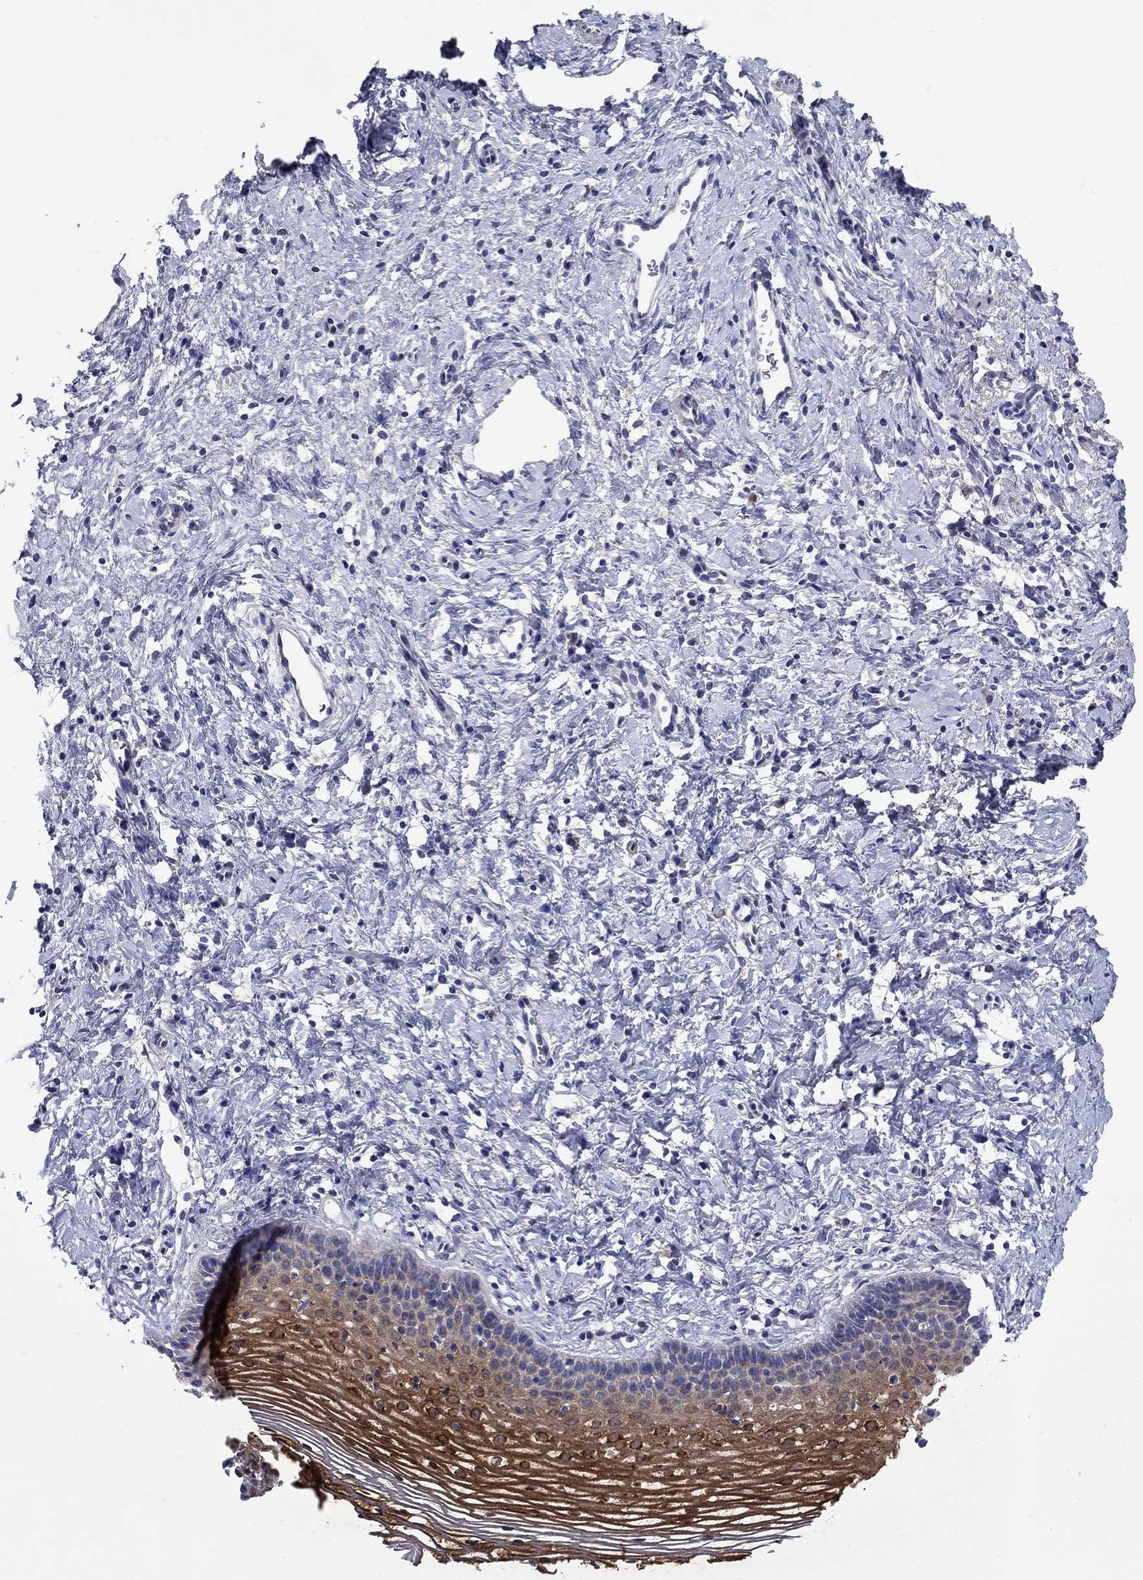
{"staining": {"intensity": "strong", "quantity": ">75%", "location": "cytoplasmic/membranous"}, "tissue": "cervix", "cell_type": "Squamous epithelial cells", "image_type": "normal", "snomed": [{"axis": "morphology", "description": "Normal tissue, NOS"}, {"axis": "topography", "description": "Cervix"}], "caption": "Immunohistochemical staining of benign human cervix demonstrates >75% levels of strong cytoplasmic/membranous protein expression in about >75% of squamous epithelial cells.", "gene": "SULT2B1", "patient": {"sex": "female", "age": 39}}